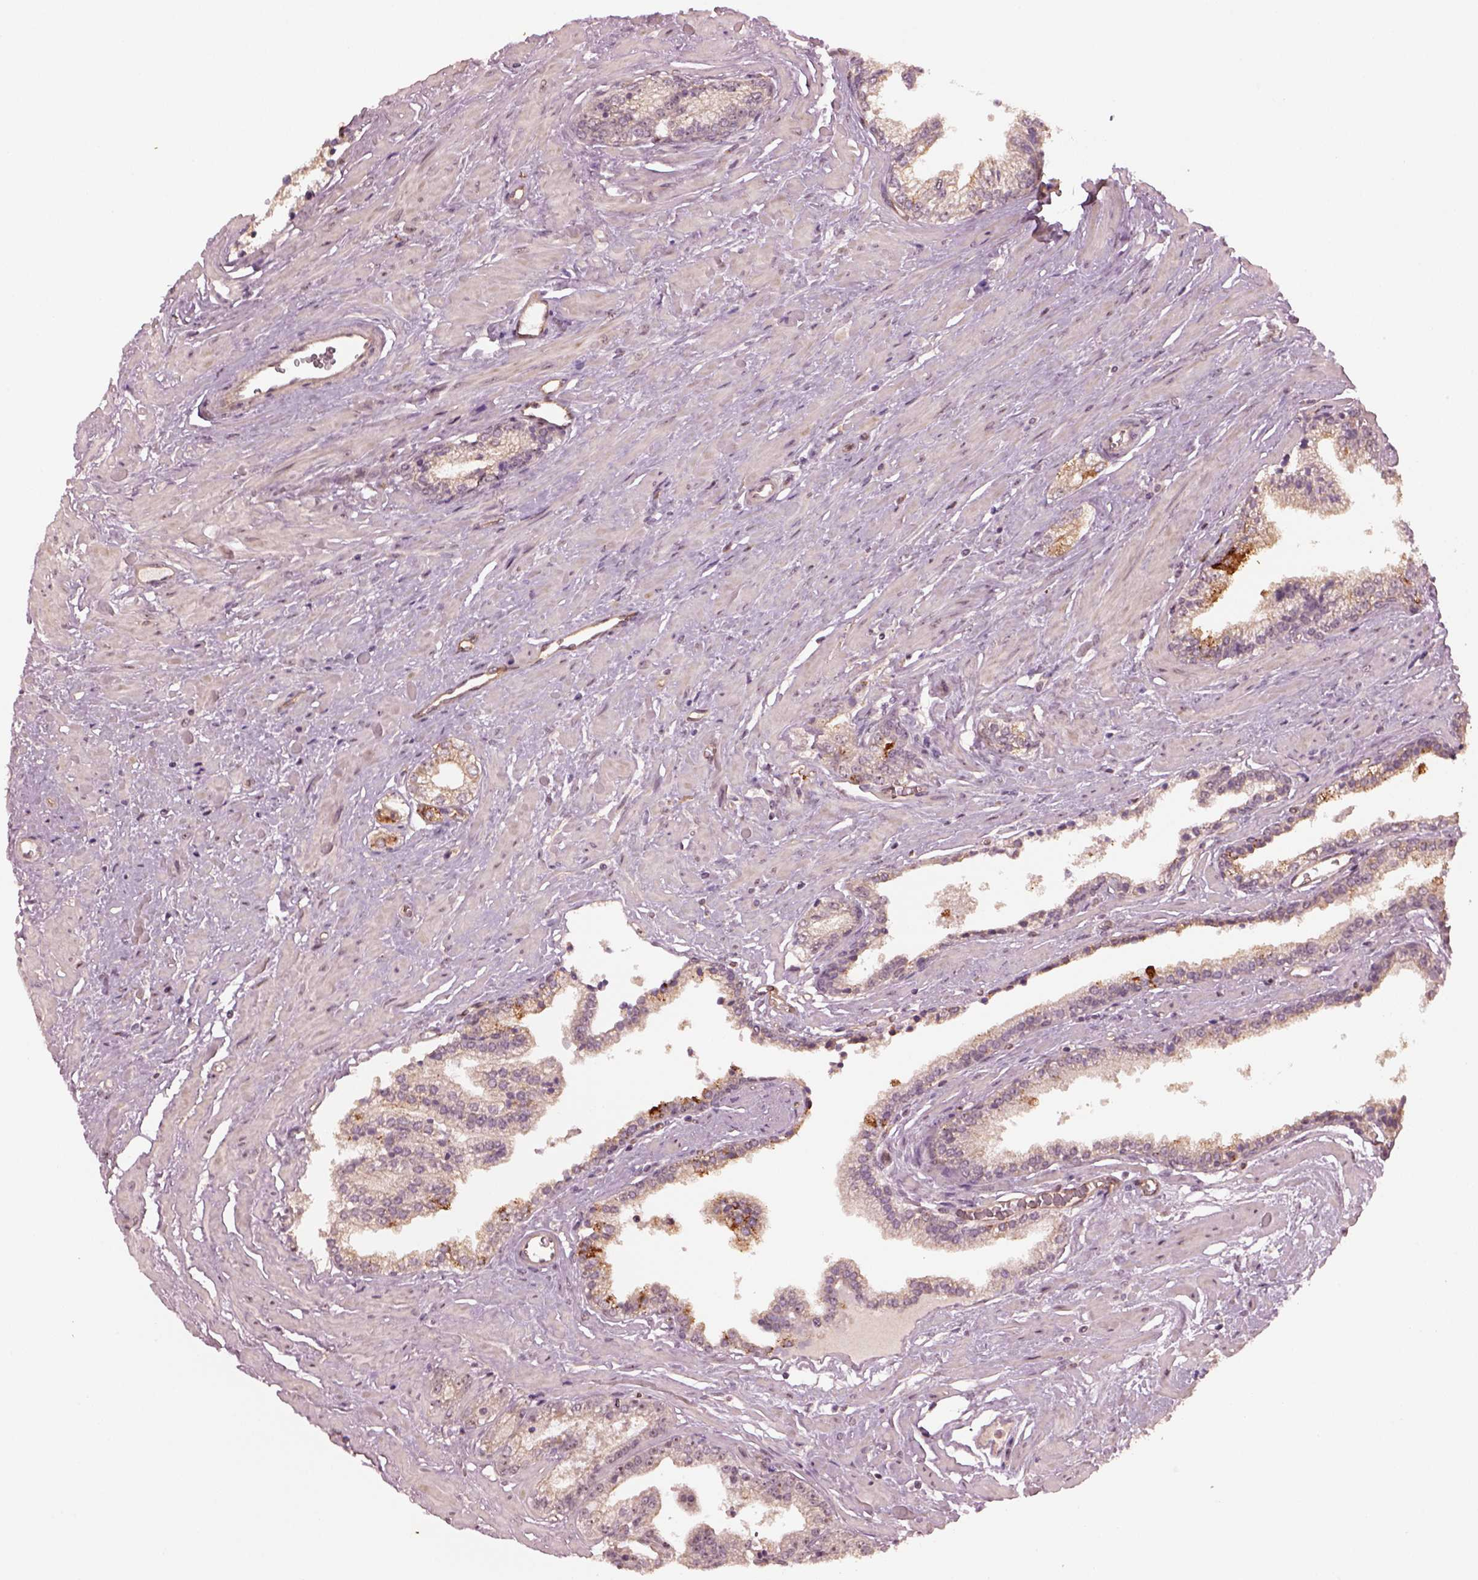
{"staining": {"intensity": "weak", "quantity": "<25%", "location": "nuclear"}, "tissue": "prostate cancer", "cell_type": "Tumor cells", "image_type": "cancer", "snomed": [{"axis": "morphology", "description": "Adenocarcinoma, Low grade"}, {"axis": "topography", "description": "Prostate"}], "caption": "Histopathology image shows no significant protein staining in tumor cells of prostate cancer (adenocarcinoma (low-grade)).", "gene": "GNRH1", "patient": {"sex": "male", "age": 60}}